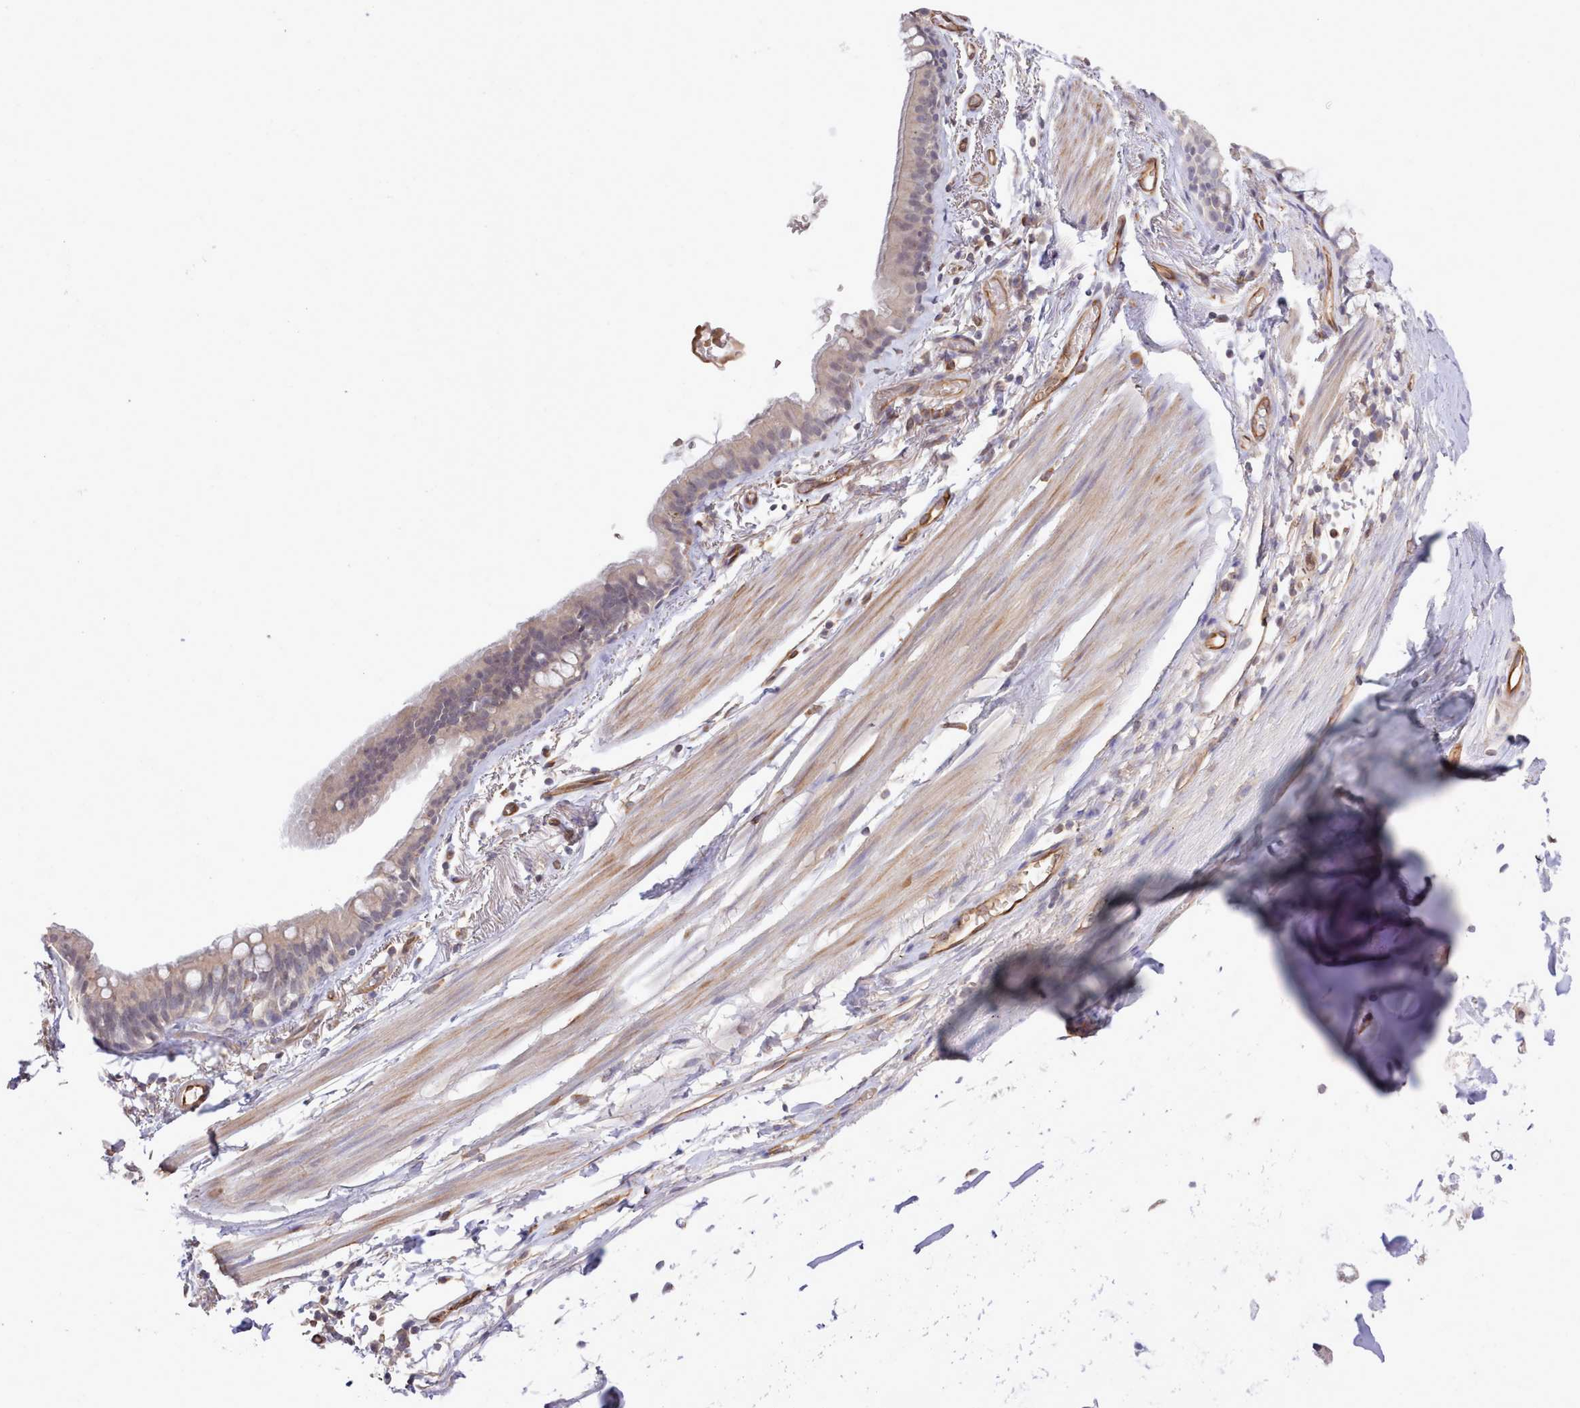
{"staining": {"intensity": "weak", "quantity": "<25%", "location": "cytoplasmic/membranous"}, "tissue": "bronchus", "cell_type": "Respiratory epithelial cells", "image_type": "normal", "snomed": [{"axis": "morphology", "description": "Normal tissue, NOS"}, {"axis": "topography", "description": "Cartilage tissue"}], "caption": "A micrograph of bronchus stained for a protein shows no brown staining in respiratory epithelial cells. Nuclei are stained in blue.", "gene": "ZC3H13", "patient": {"sex": "male", "age": 63}}